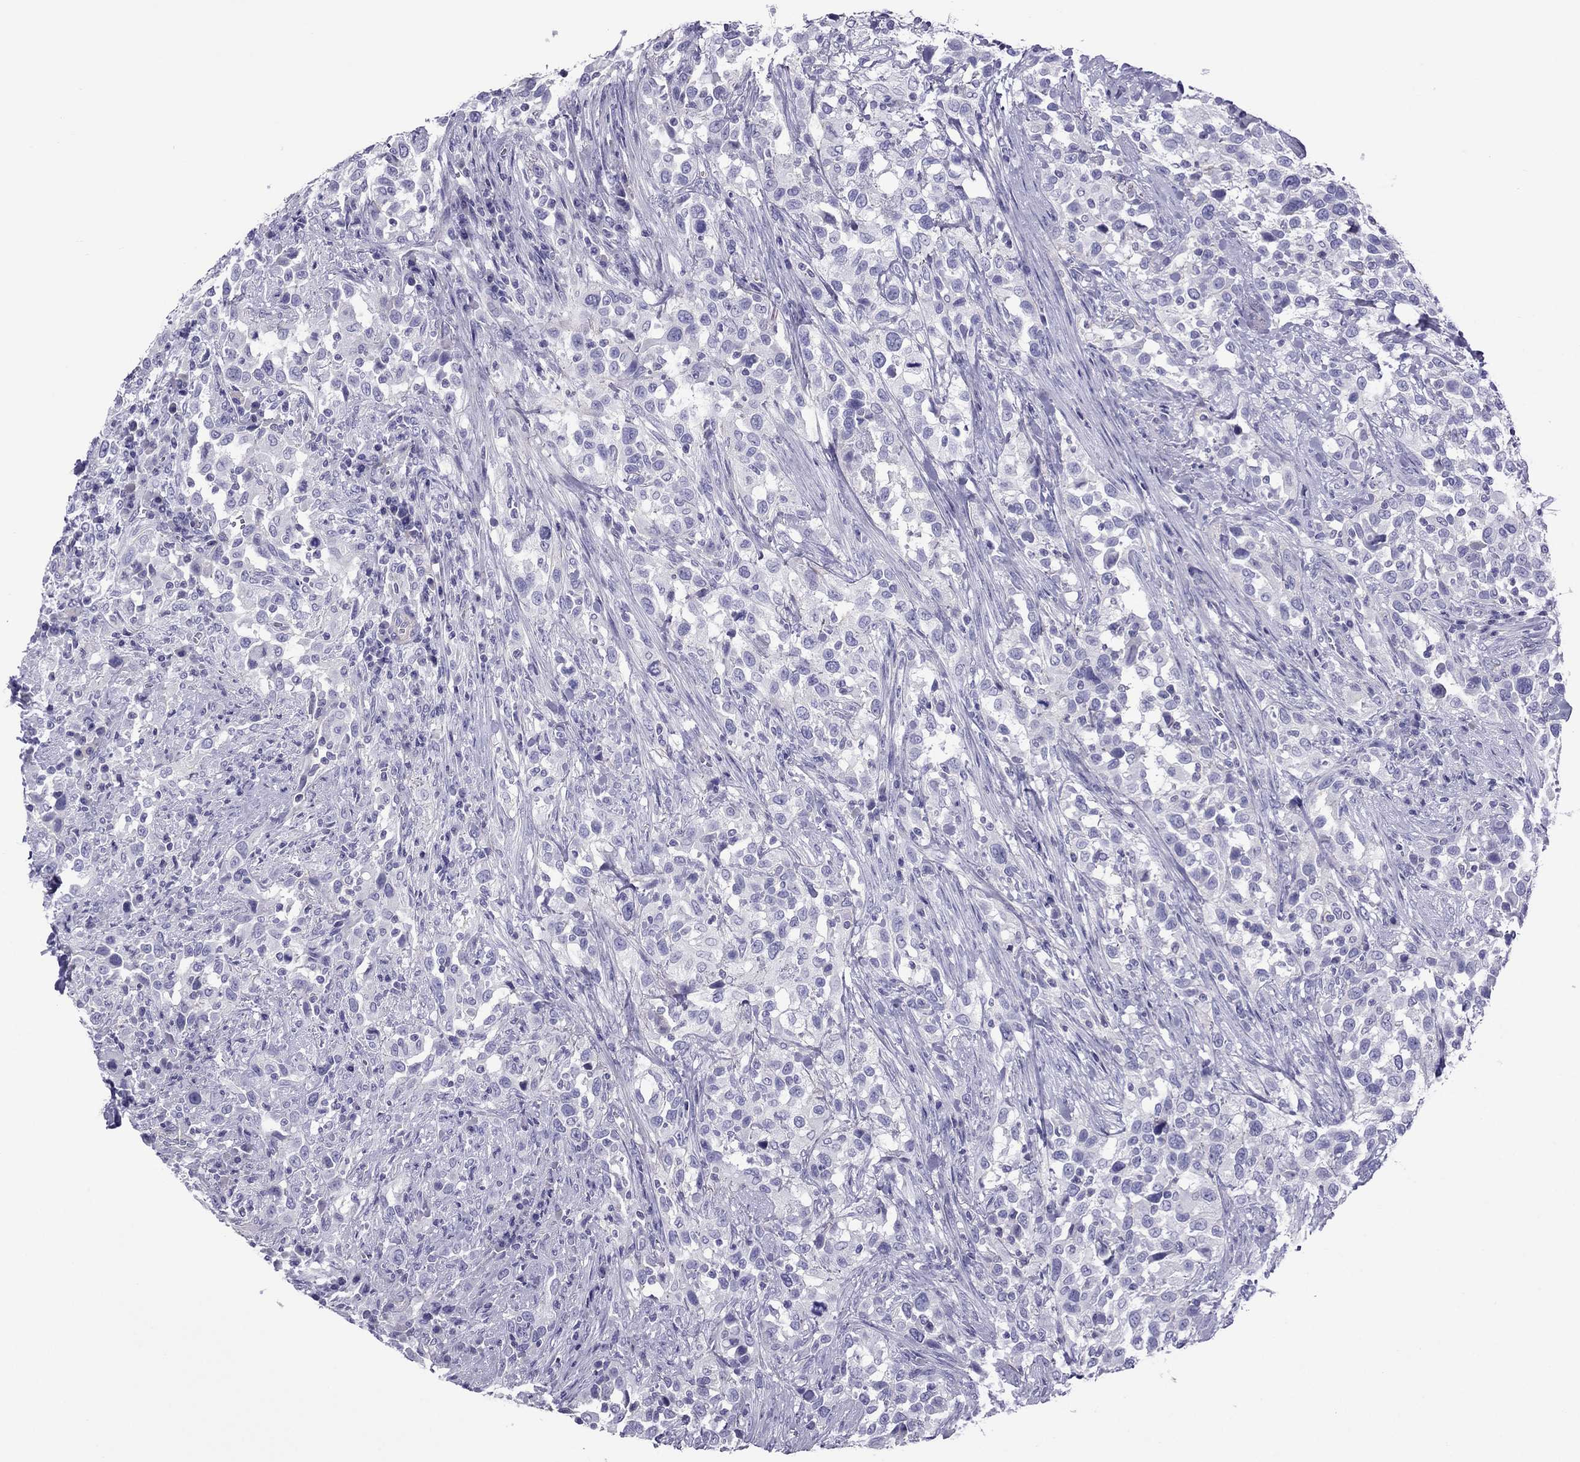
{"staining": {"intensity": "negative", "quantity": "none", "location": "none"}, "tissue": "urothelial cancer", "cell_type": "Tumor cells", "image_type": "cancer", "snomed": [{"axis": "morphology", "description": "Urothelial carcinoma, NOS"}, {"axis": "morphology", "description": "Urothelial carcinoma, High grade"}, {"axis": "topography", "description": "Urinary bladder"}], "caption": "Immunohistochemical staining of urothelial cancer shows no significant positivity in tumor cells.", "gene": "MYL11", "patient": {"sex": "female", "age": 64}}